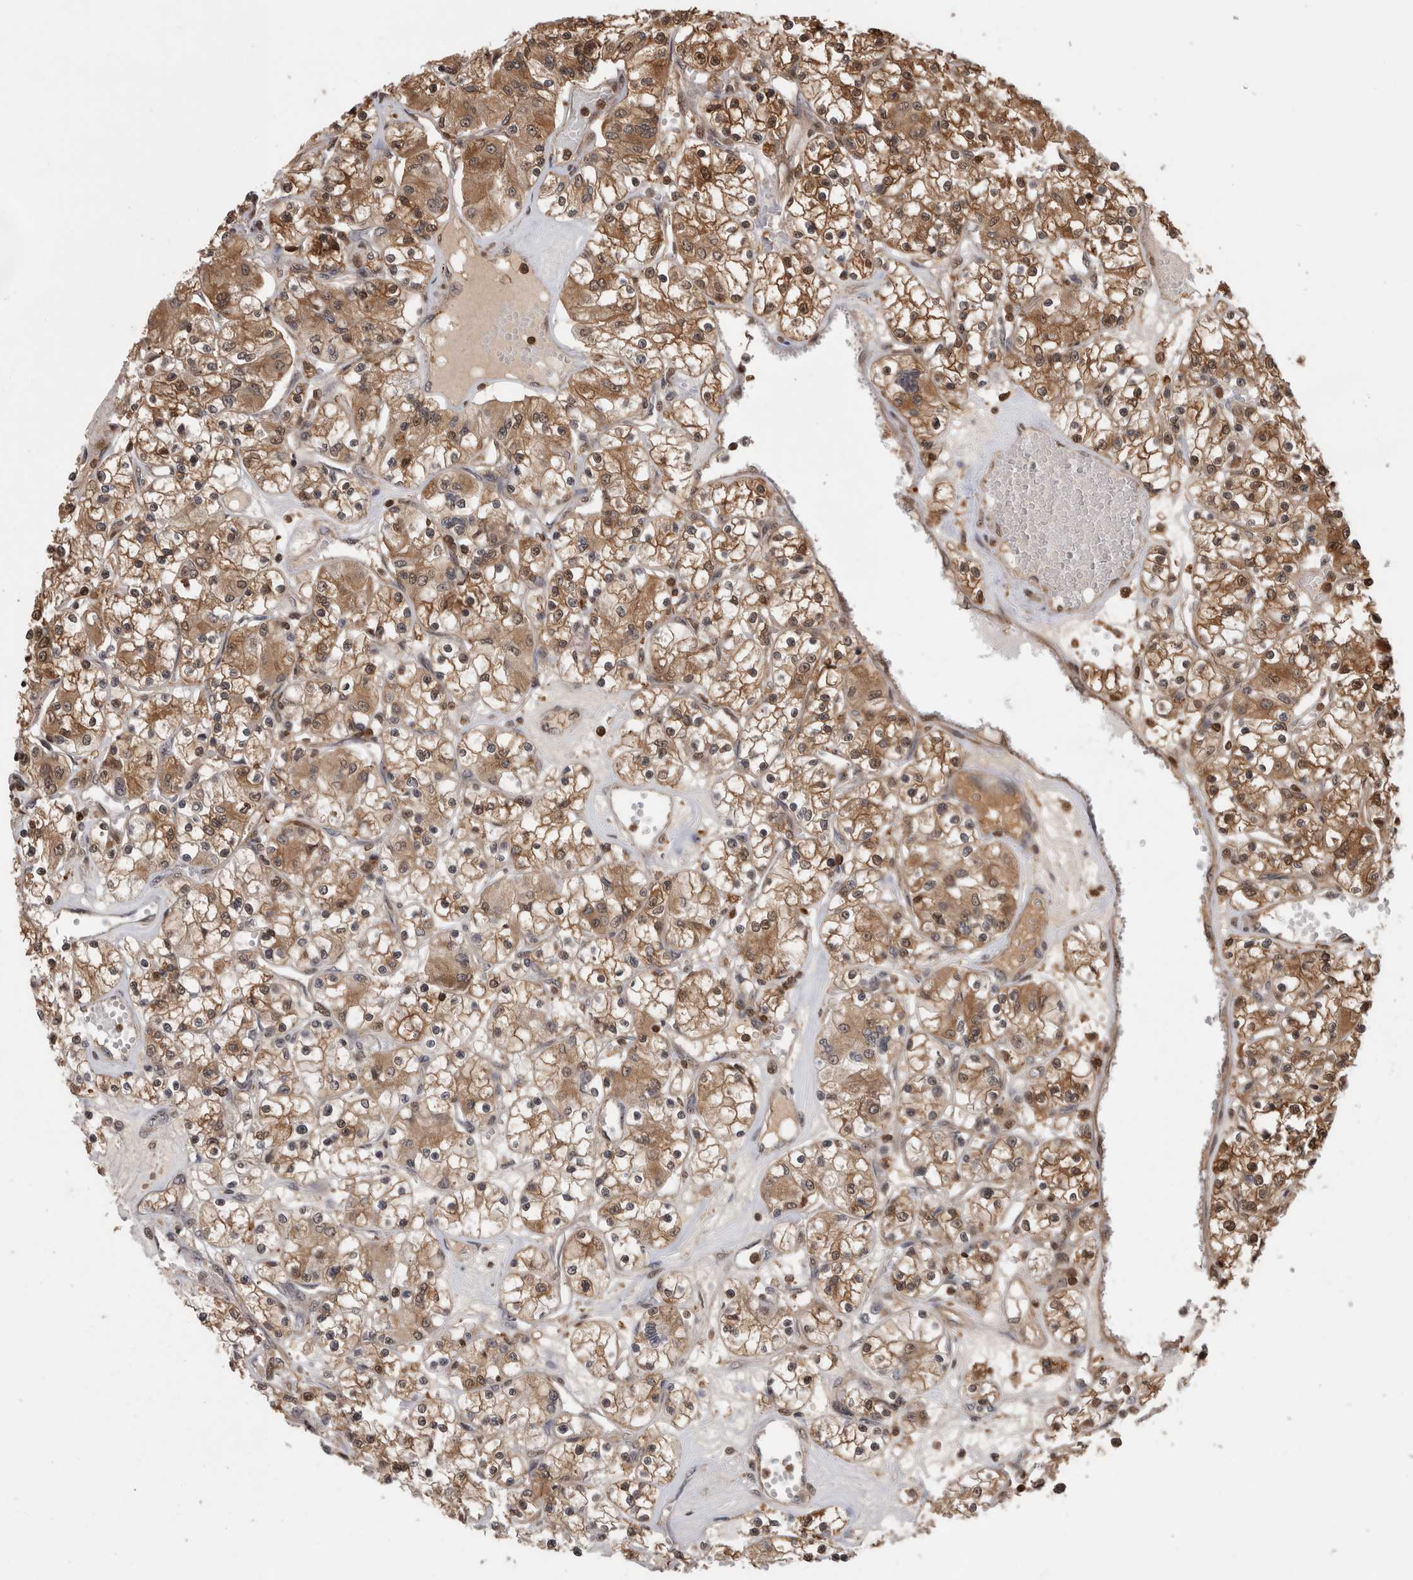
{"staining": {"intensity": "moderate", "quantity": ">75%", "location": "cytoplasmic/membranous,nuclear"}, "tissue": "renal cancer", "cell_type": "Tumor cells", "image_type": "cancer", "snomed": [{"axis": "morphology", "description": "Adenocarcinoma, NOS"}, {"axis": "topography", "description": "Kidney"}], "caption": "IHC (DAB) staining of adenocarcinoma (renal) shows moderate cytoplasmic/membranous and nuclear protein staining in approximately >75% of tumor cells.", "gene": "TDRD7", "patient": {"sex": "female", "age": 59}}